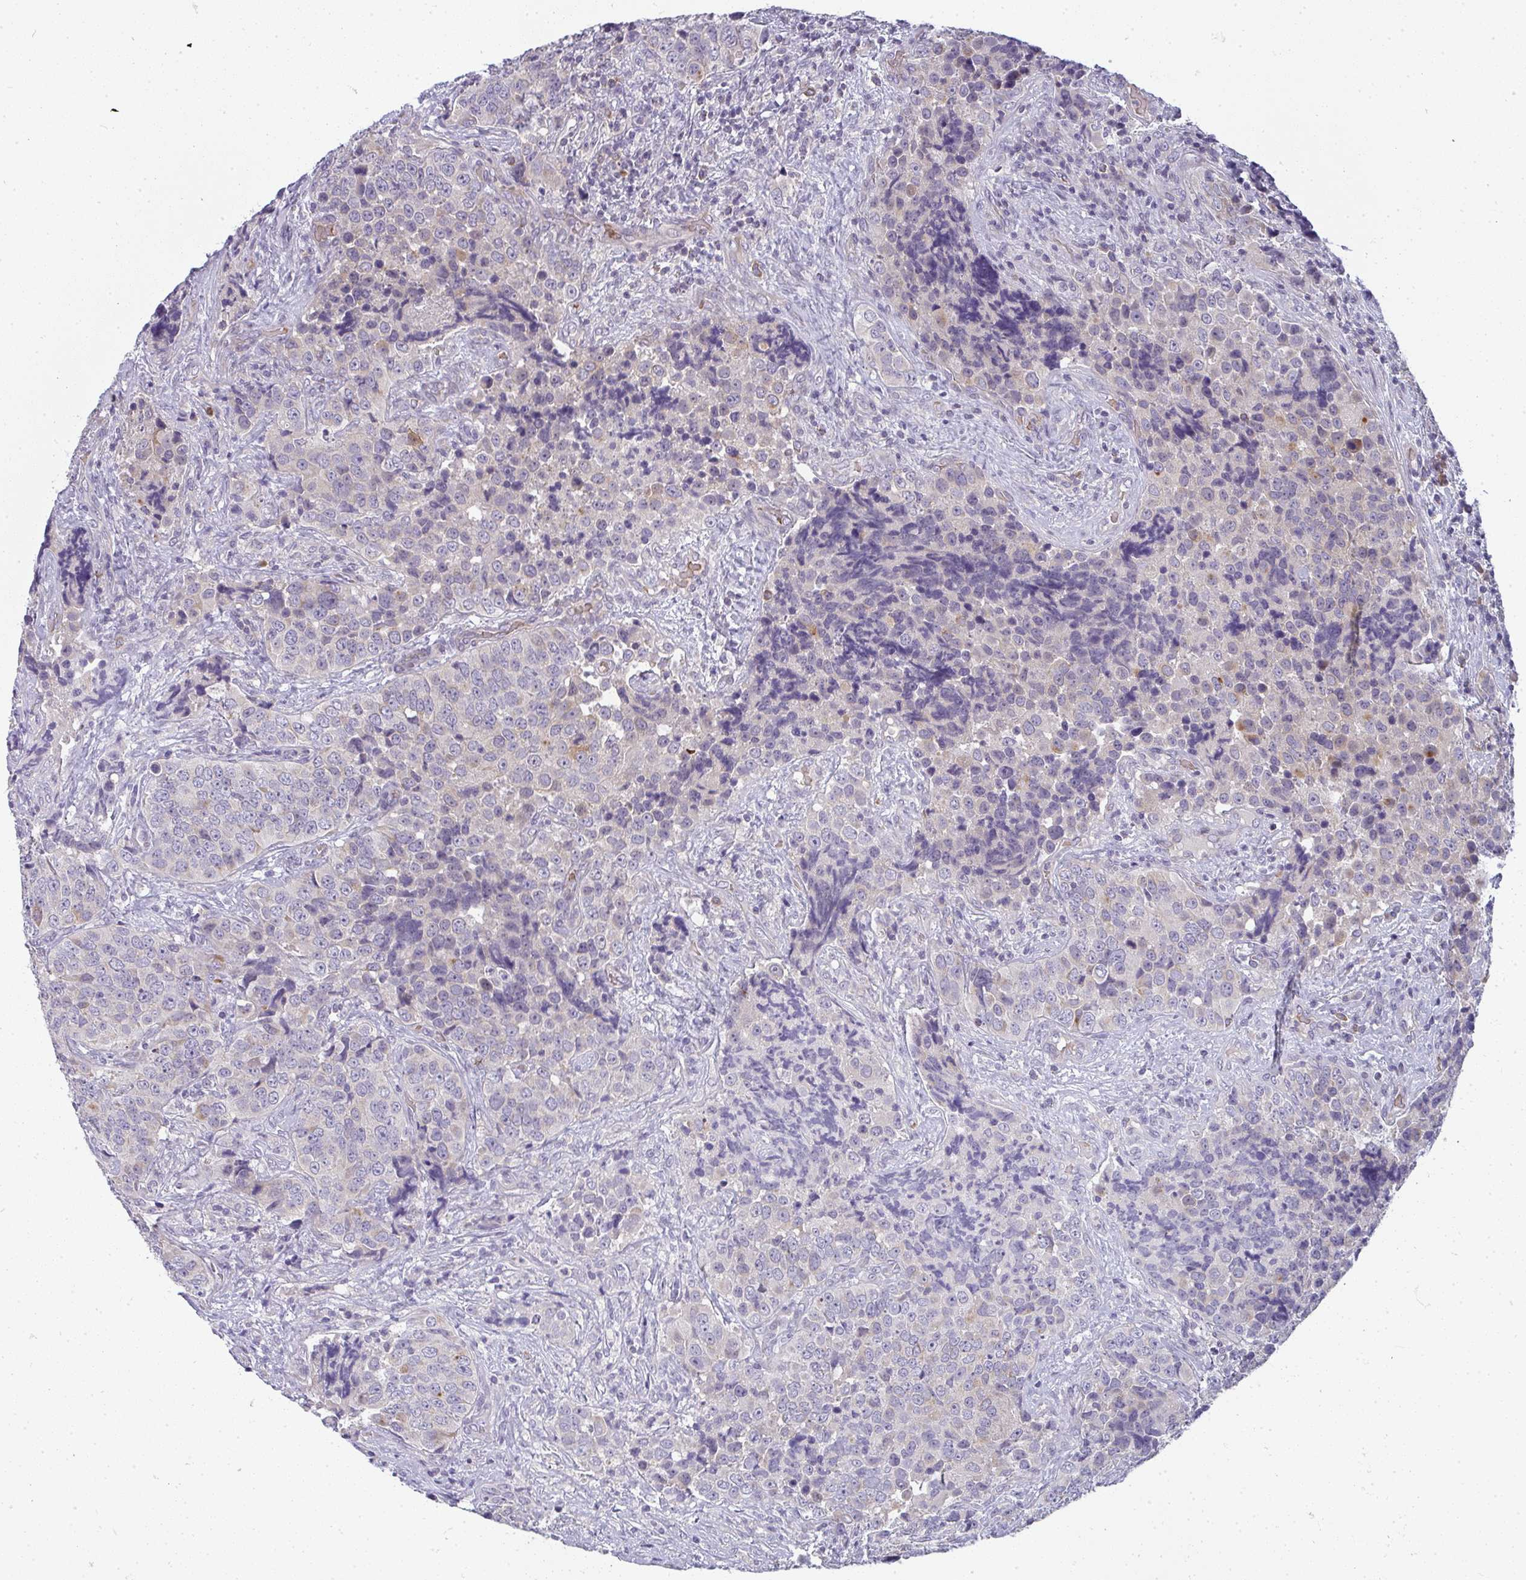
{"staining": {"intensity": "weak", "quantity": "<25%", "location": "cytoplasmic/membranous"}, "tissue": "urothelial cancer", "cell_type": "Tumor cells", "image_type": "cancer", "snomed": [{"axis": "morphology", "description": "Urothelial carcinoma, NOS"}, {"axis": "topography", "description": "Urinary bladder"}], "caption": "Immunohistochemical staining of human transitional cell carcinoma displays no significant positivity in tumor cells.", "gene": "SHB", "patient": {"sex": "male", "age": 52}}